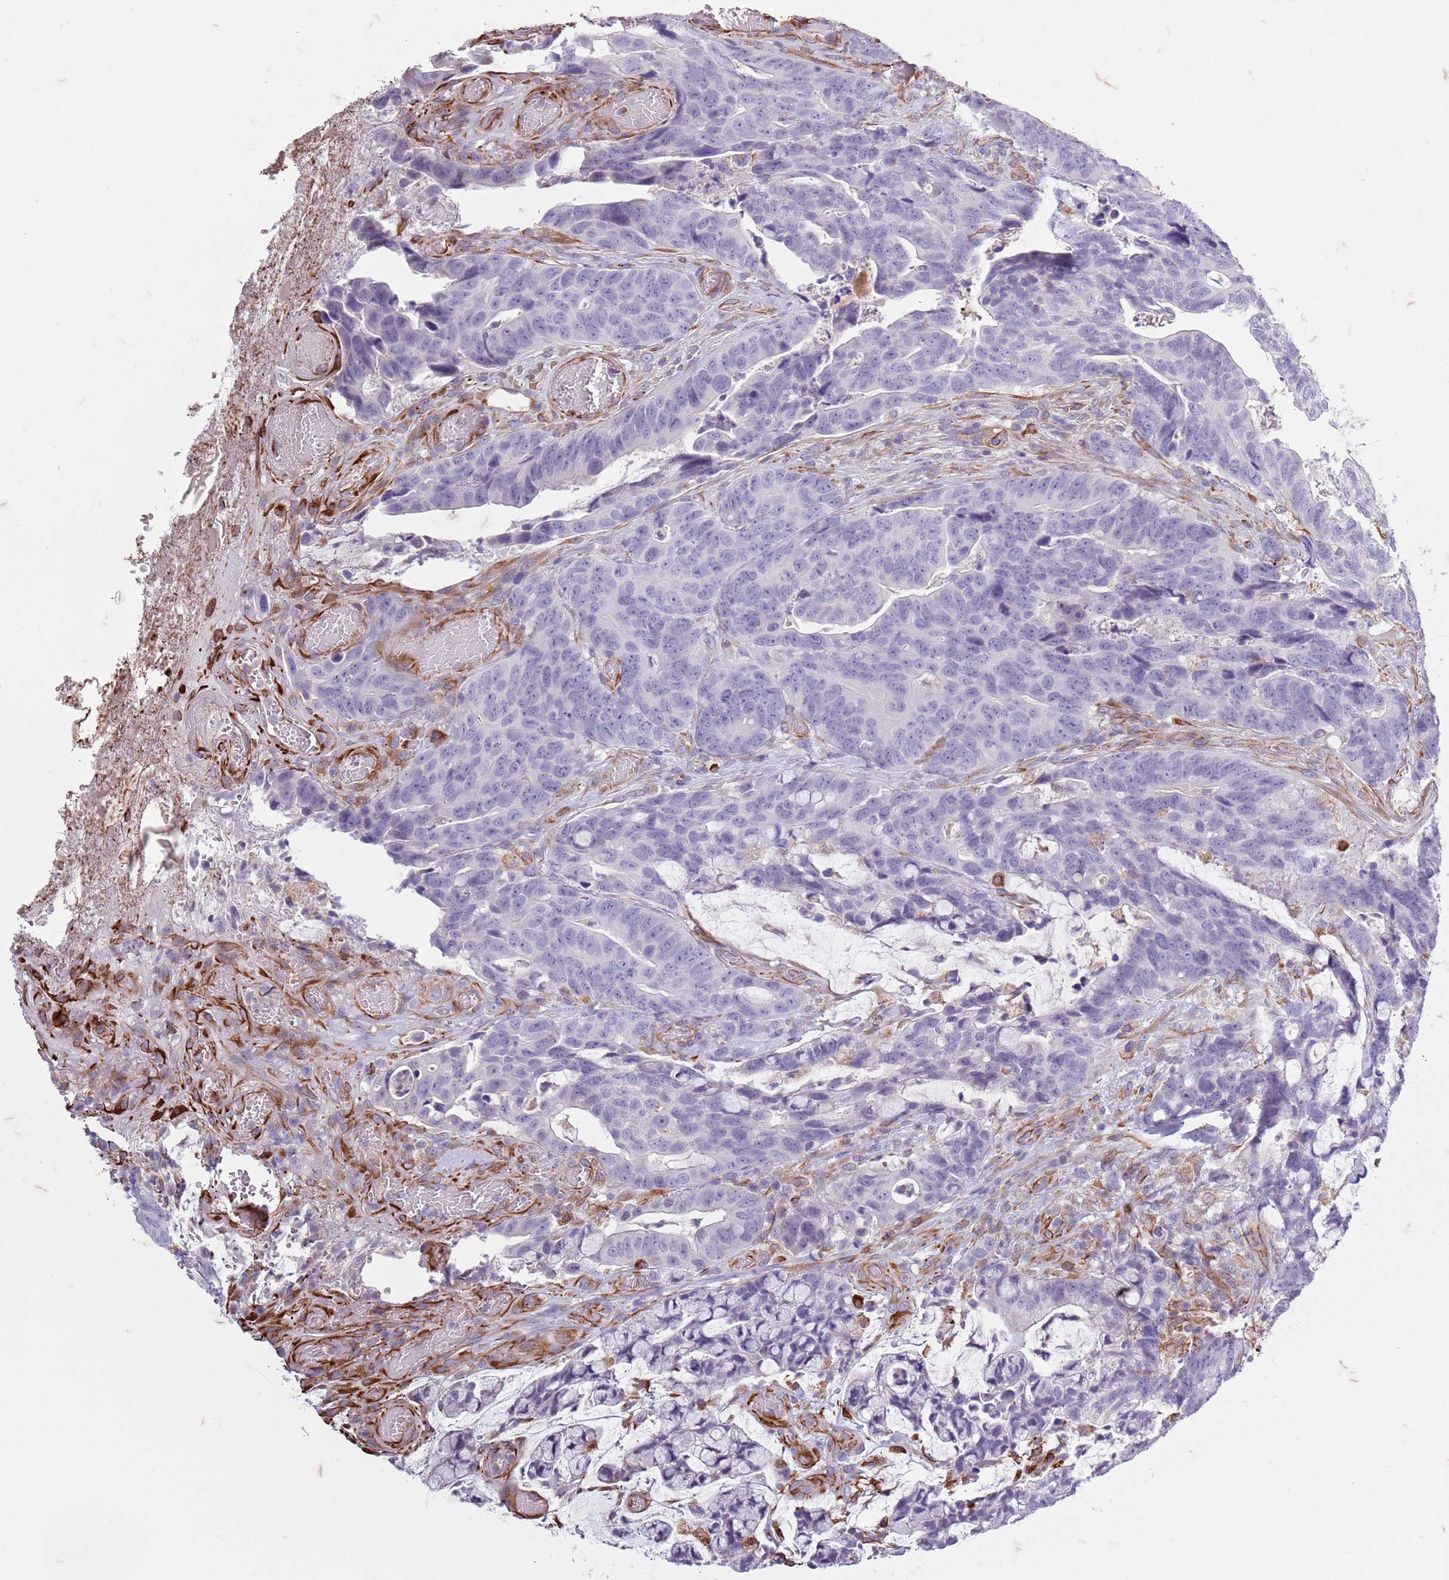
{"staining": {"intensity": "negative", "quantity": "none", "location": "none"}, "tissue": "colorectal cancer", "cell_type": "Tumor cells", "image_type": "cancer", "snomed": [{"axis": "morphology", "description": "Adenocarcinoma, NOS"}, {"axis": "topography", "description": "Colon"}], "caption": "The histopathology image reveals no staining of tumor cells in colorectal cancer (adenocarcinoma).", "gene": "TAS2R38", "patient": {"sex": "female", "age": 82}}